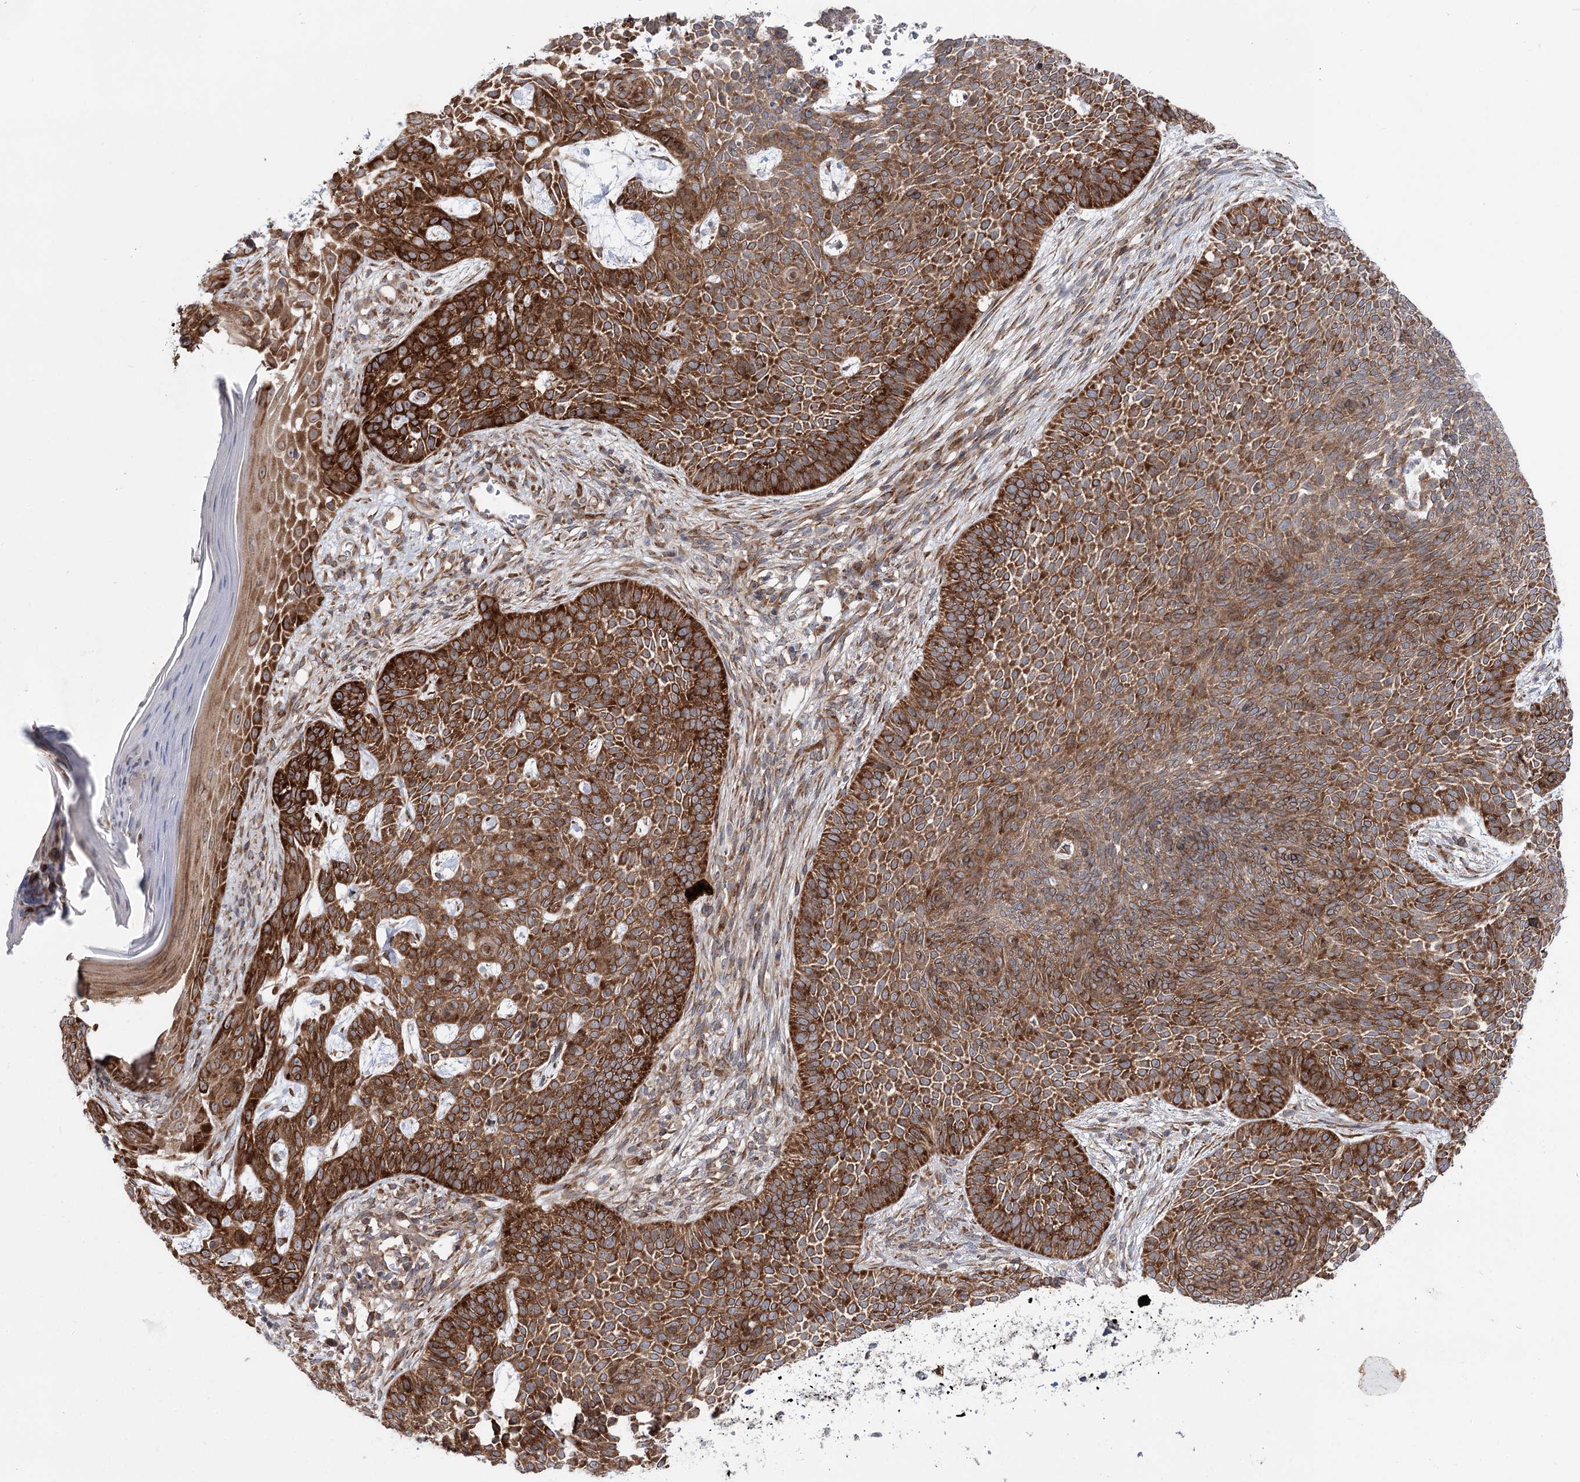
{"staining": {"intensity": "strong", "quantity": ">75%", "location": "cytoplasmic/membranous"}, "tissue": "skin cancer", "cell_type": "Tumor cells", "image_type": "cancer", "snomed": [{"axis": "morphology", "description": "Basal cell carcinoma"}, {"axis": "topography", "description": "Skin"}], "caption": "There is high levels of strong cytoplasmic/membranous expression in tumor cells of skin basal cell carcinoma, as demonstrated by immunohistochemical staining (brown color).", "gene": "VWA2", "patient": {"sex": "male", "age": 85}}